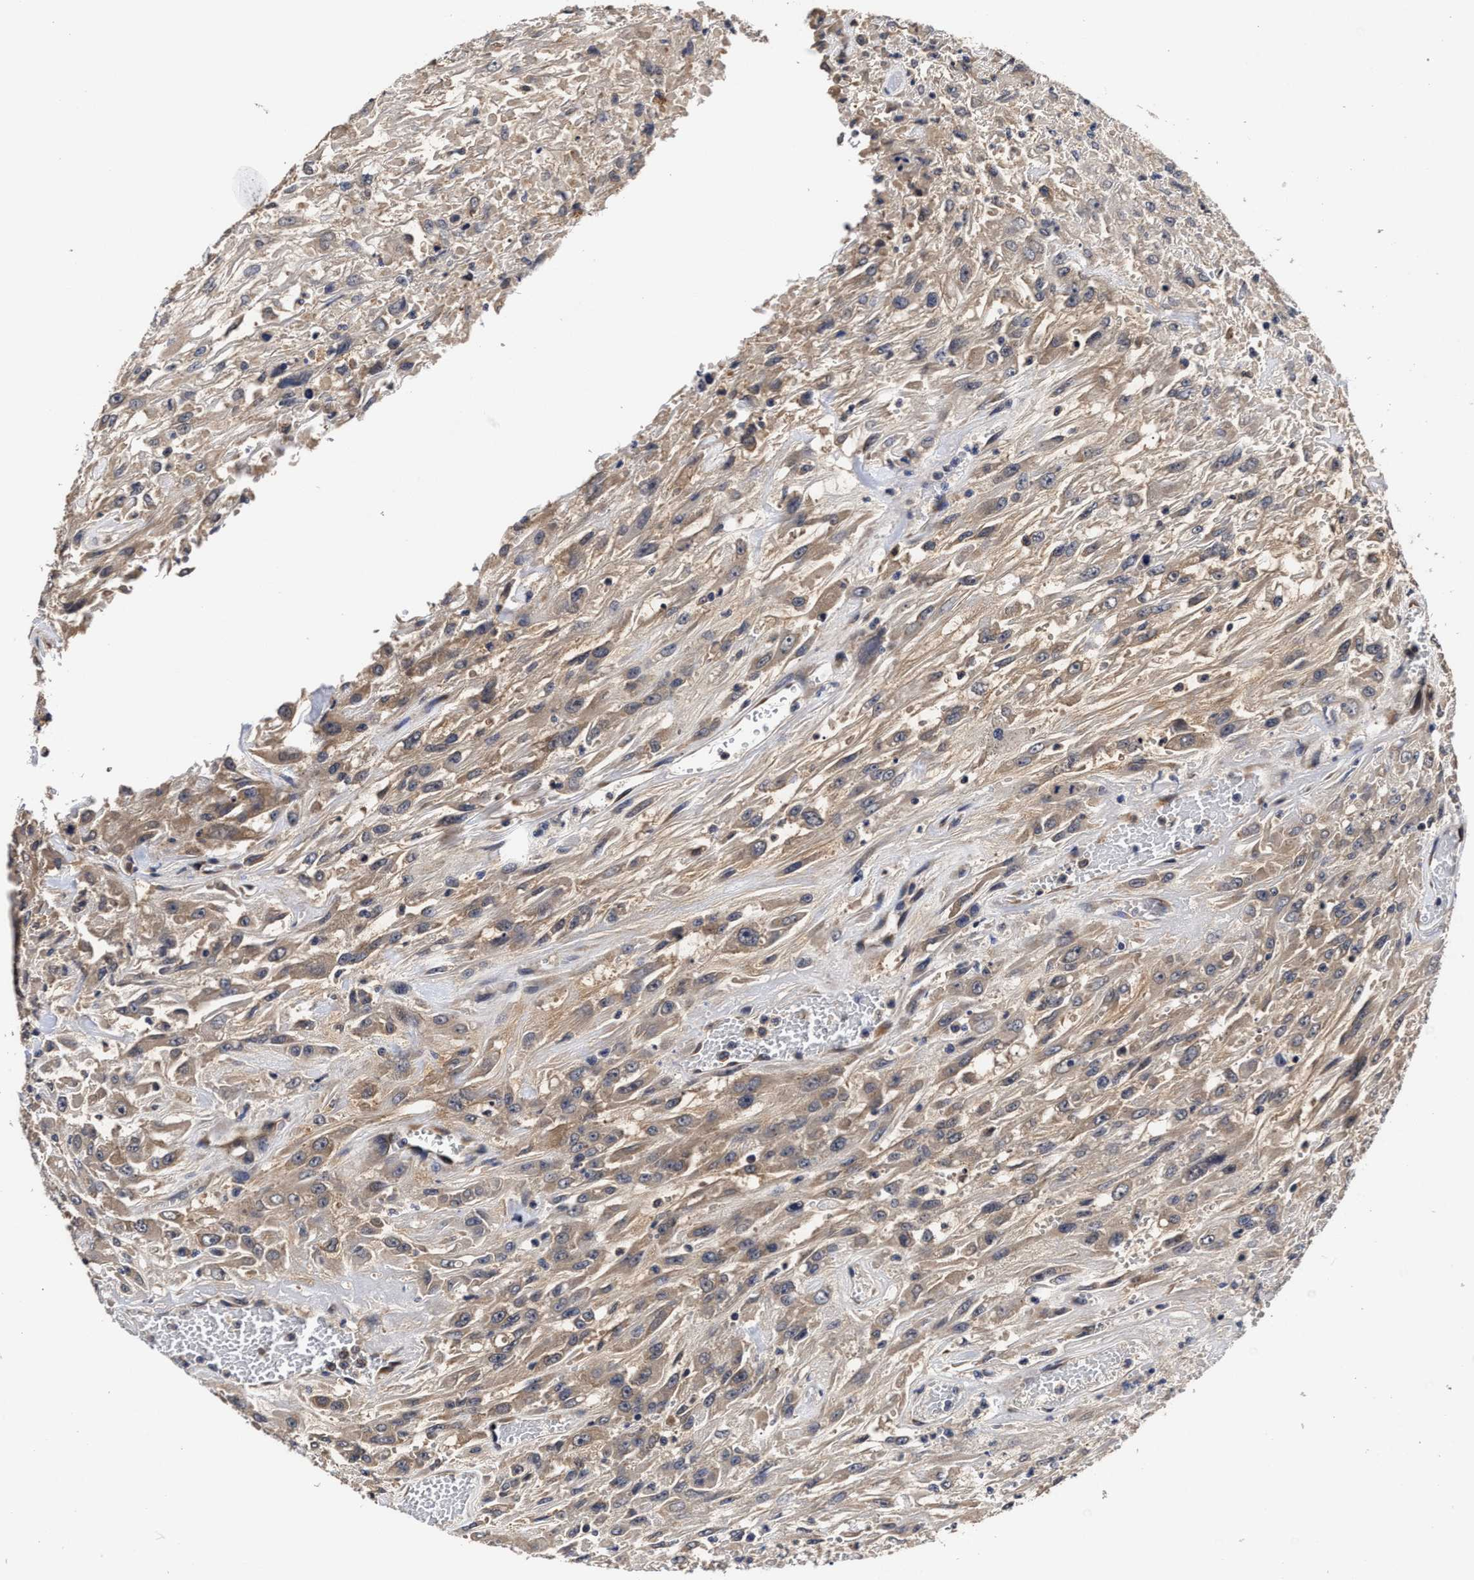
{"staining": {"intensity": "weak", "quantity": "25%-75%", "location": "cytoplasmic/membranous"}, "tissue": "urothelial cancer", "cell_type": "Tumor cells", "image_type": "cancer", "snomed": [{"axis": "morphology", "description": "Urothelial carcinoma, High grade"}, {"axis": "topography", "description": "Urinary bladder"}], "caption": "Human urothelial carcinoma (high-grade) stained for a protein (brown) demonstrates weak cytoplasmic/membranous positive positivity in about 25%-75% of tumor cells.", "gene": "SOCS5", "patient": {"sex": "male", "age": 46}}